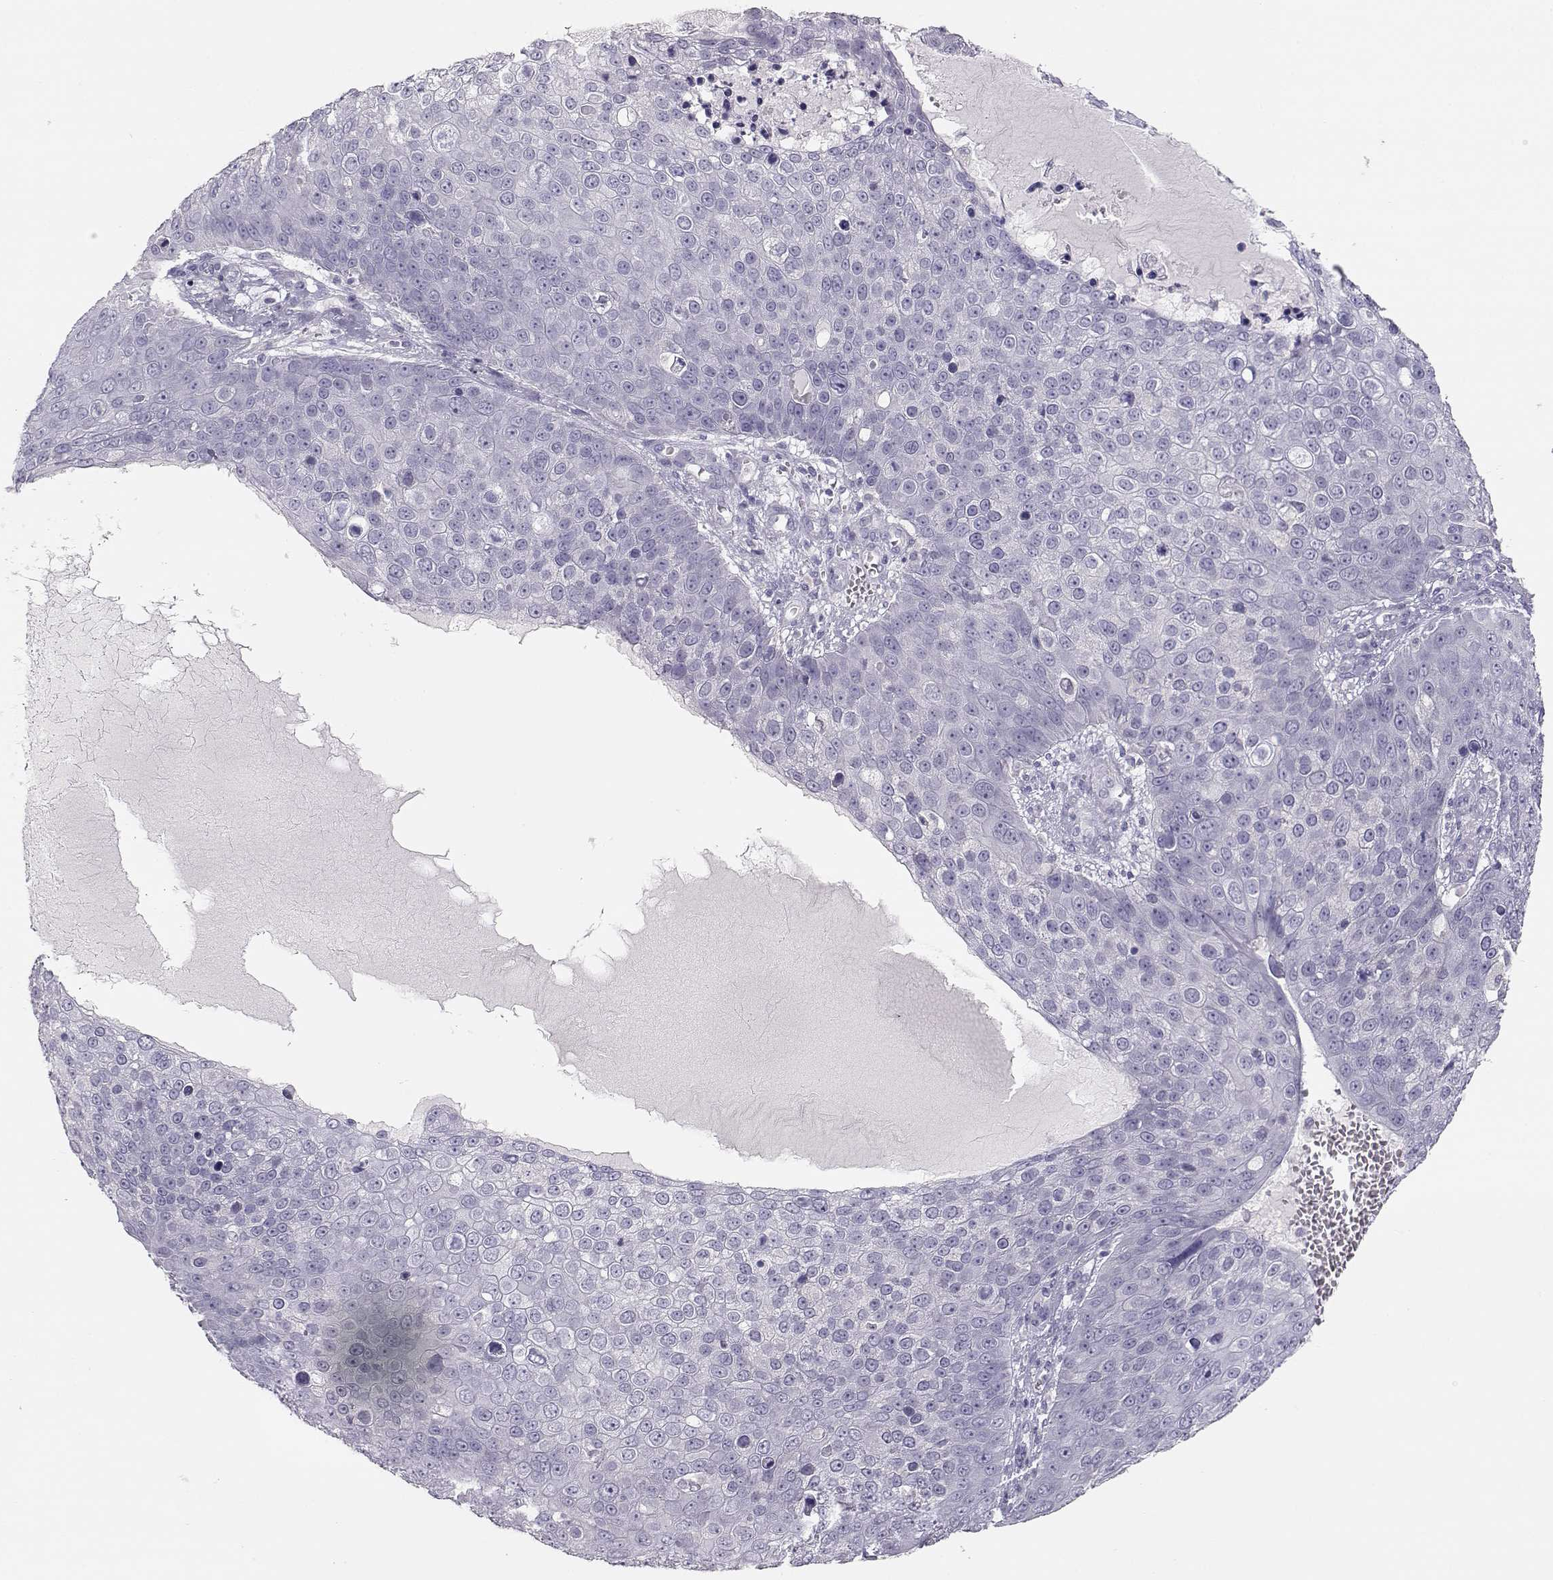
{"staining": {"intensity": "negative", "quantity": "none", "location": "none"}, "tissue": "skin cancer", "cell_type": "Tumor cells", "image_type": "cancer", "snomed": [{"axis": "morphology", "description": "Squamous cell carcinoma, NOS"}, {"axis": "topography", "description": "Skin"}], "caption": "Immunohistochemistry (IHC) histopathology image of neoplastic tissue: skin cancer stained with DAB displays no significant protein positivity in tumor cells.", "gene": "LEPR", "patient": {"sex": "male", "age": 71}}